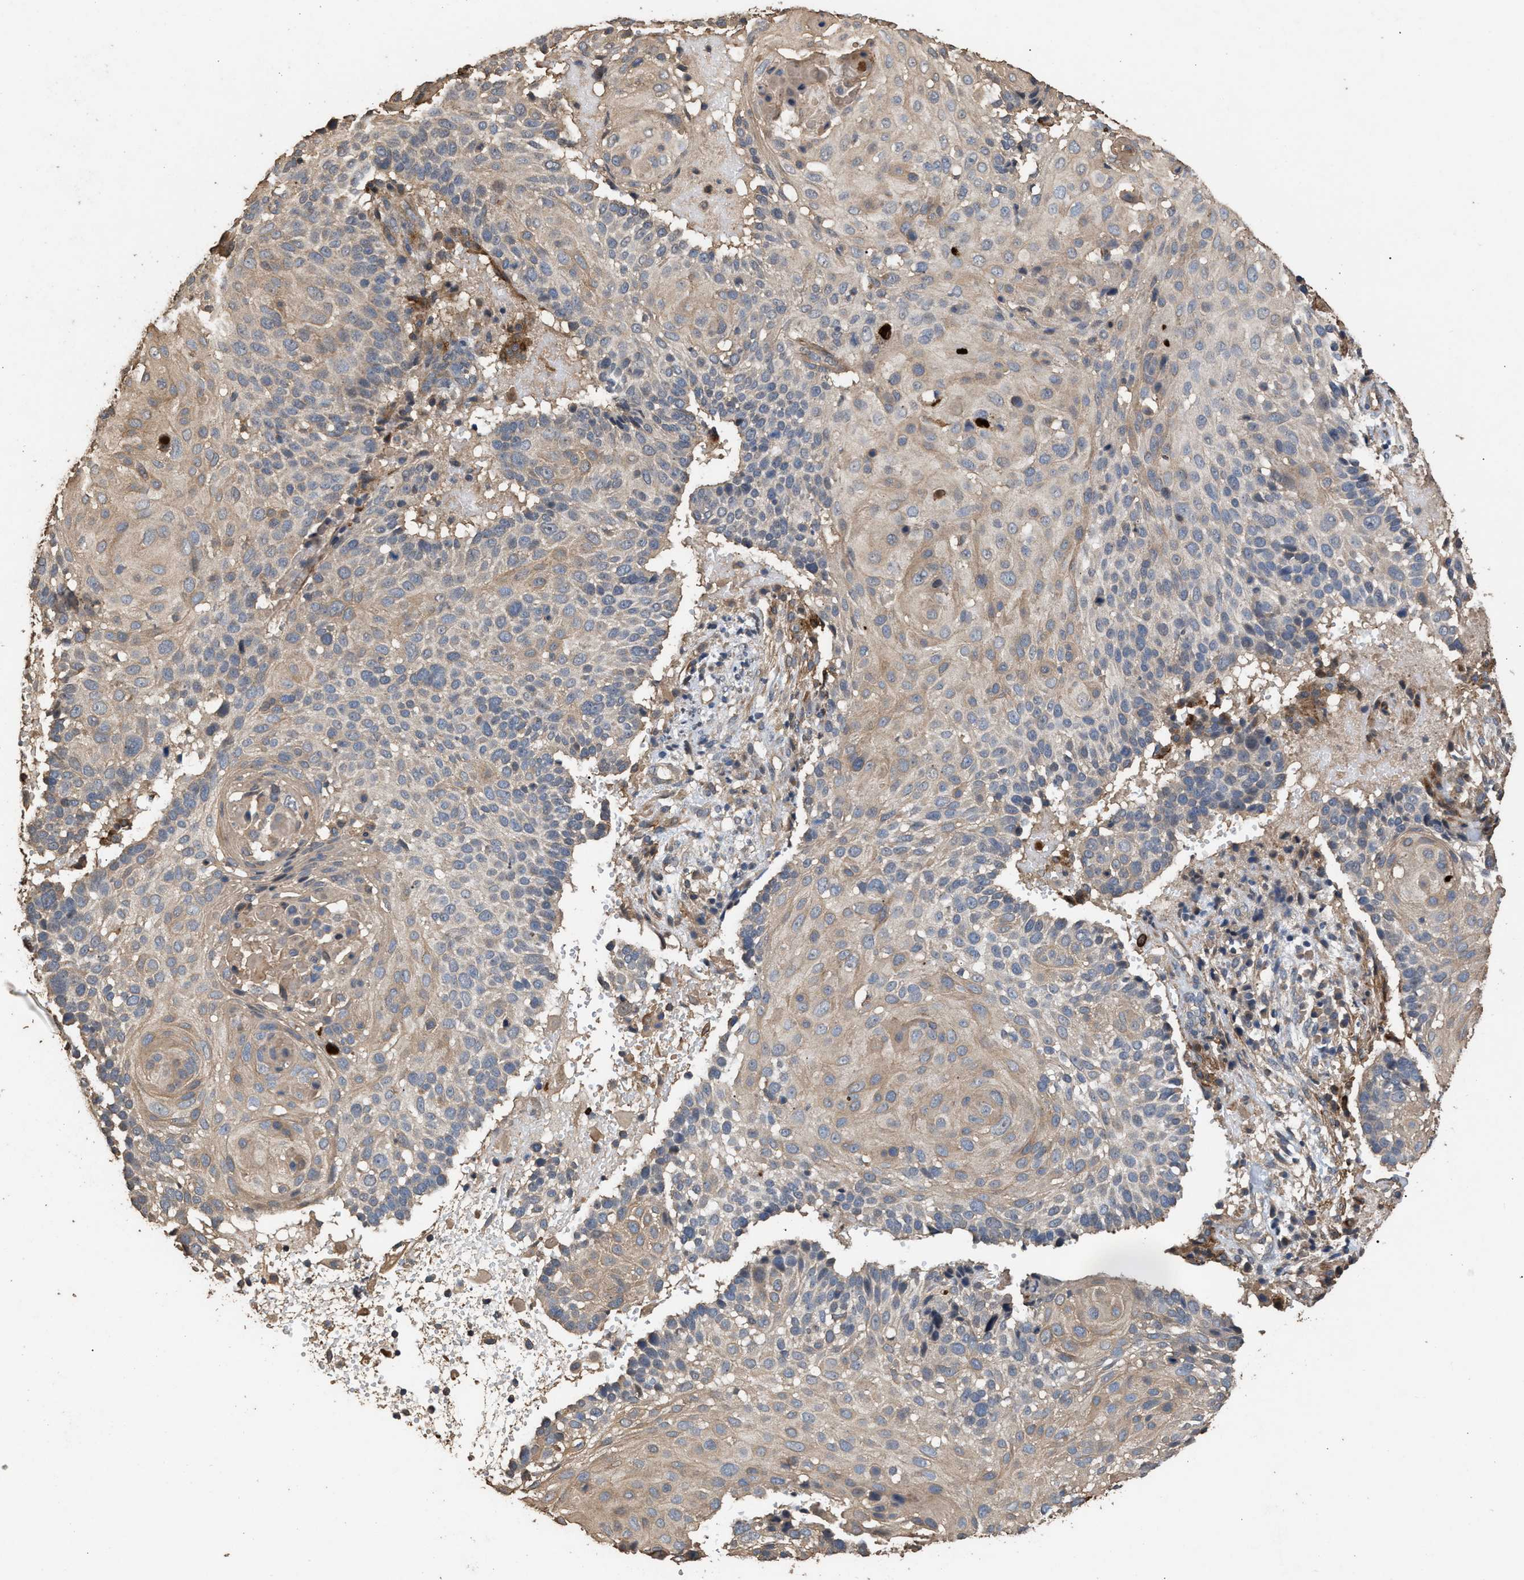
{"staining": {"intensity": "moderate", "quantity": ">75%", "location": "cytoplasmic/membranous"}, "tissue": "cervical cancer", "cell_type": "Tumor cells", "image_type": "cancer", "snomed": [{"axis": "morphology", "description": "Squamous cell carcinoma, NOS"}, {"axis": "topography", "description": "Cervix"}], "caption": "Tumor cells demonstrate medium levels of moderate cytoplasmic/membranous positivity in about >75% of cells in human cervical squamous cell carcinoma. The protein of interest is stained brown, and the nuclei are stained in blue (DAB (3,3'-diaminobenzidine) IHC with brightfield microscopy, high magnification).", "gene": "HTRA3", "patient": {"sex": "female", "age": 74}}